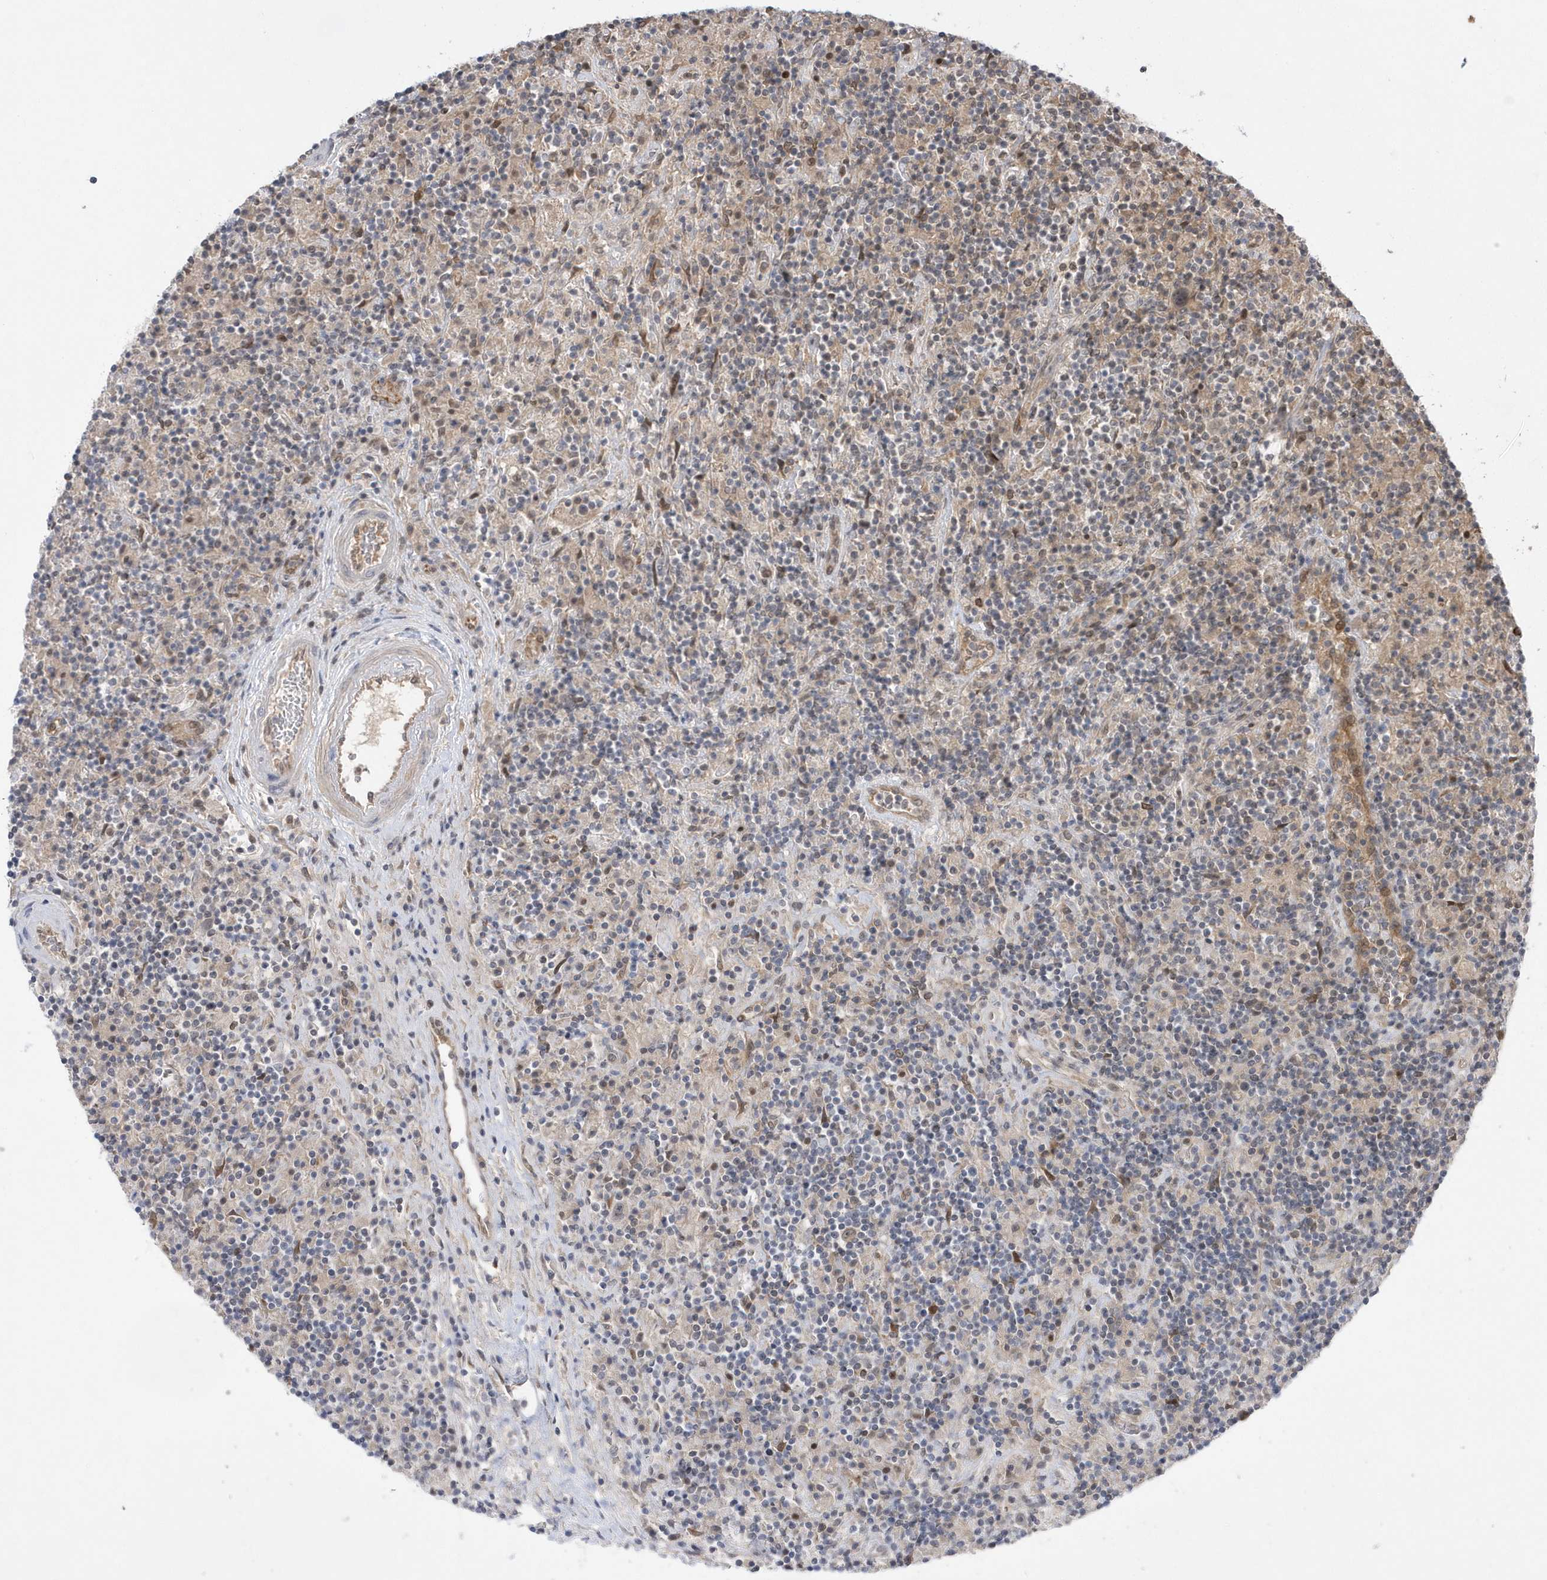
{"staining": {"intensity": "weak", "quantity": "<25%", "location": "cytoplasmic/membranous,nuclear"}, "tissue": "lymphoma", "cell_type": "Tumor cells", "image_type": "cancer", "snomed": [{"axis": "morphology", "description": "Hodgkin's disease, NOS"}, {"axis": "topography", "description": "Lymph node"}], "caption": "High power microscopy histopathology image of an immunohistochemistry histopathology image of lymphoma, revealing no significant expression in tumor cells.", "gene": "TMEM132B", "patient": {"sex": "male", "age": 70}}